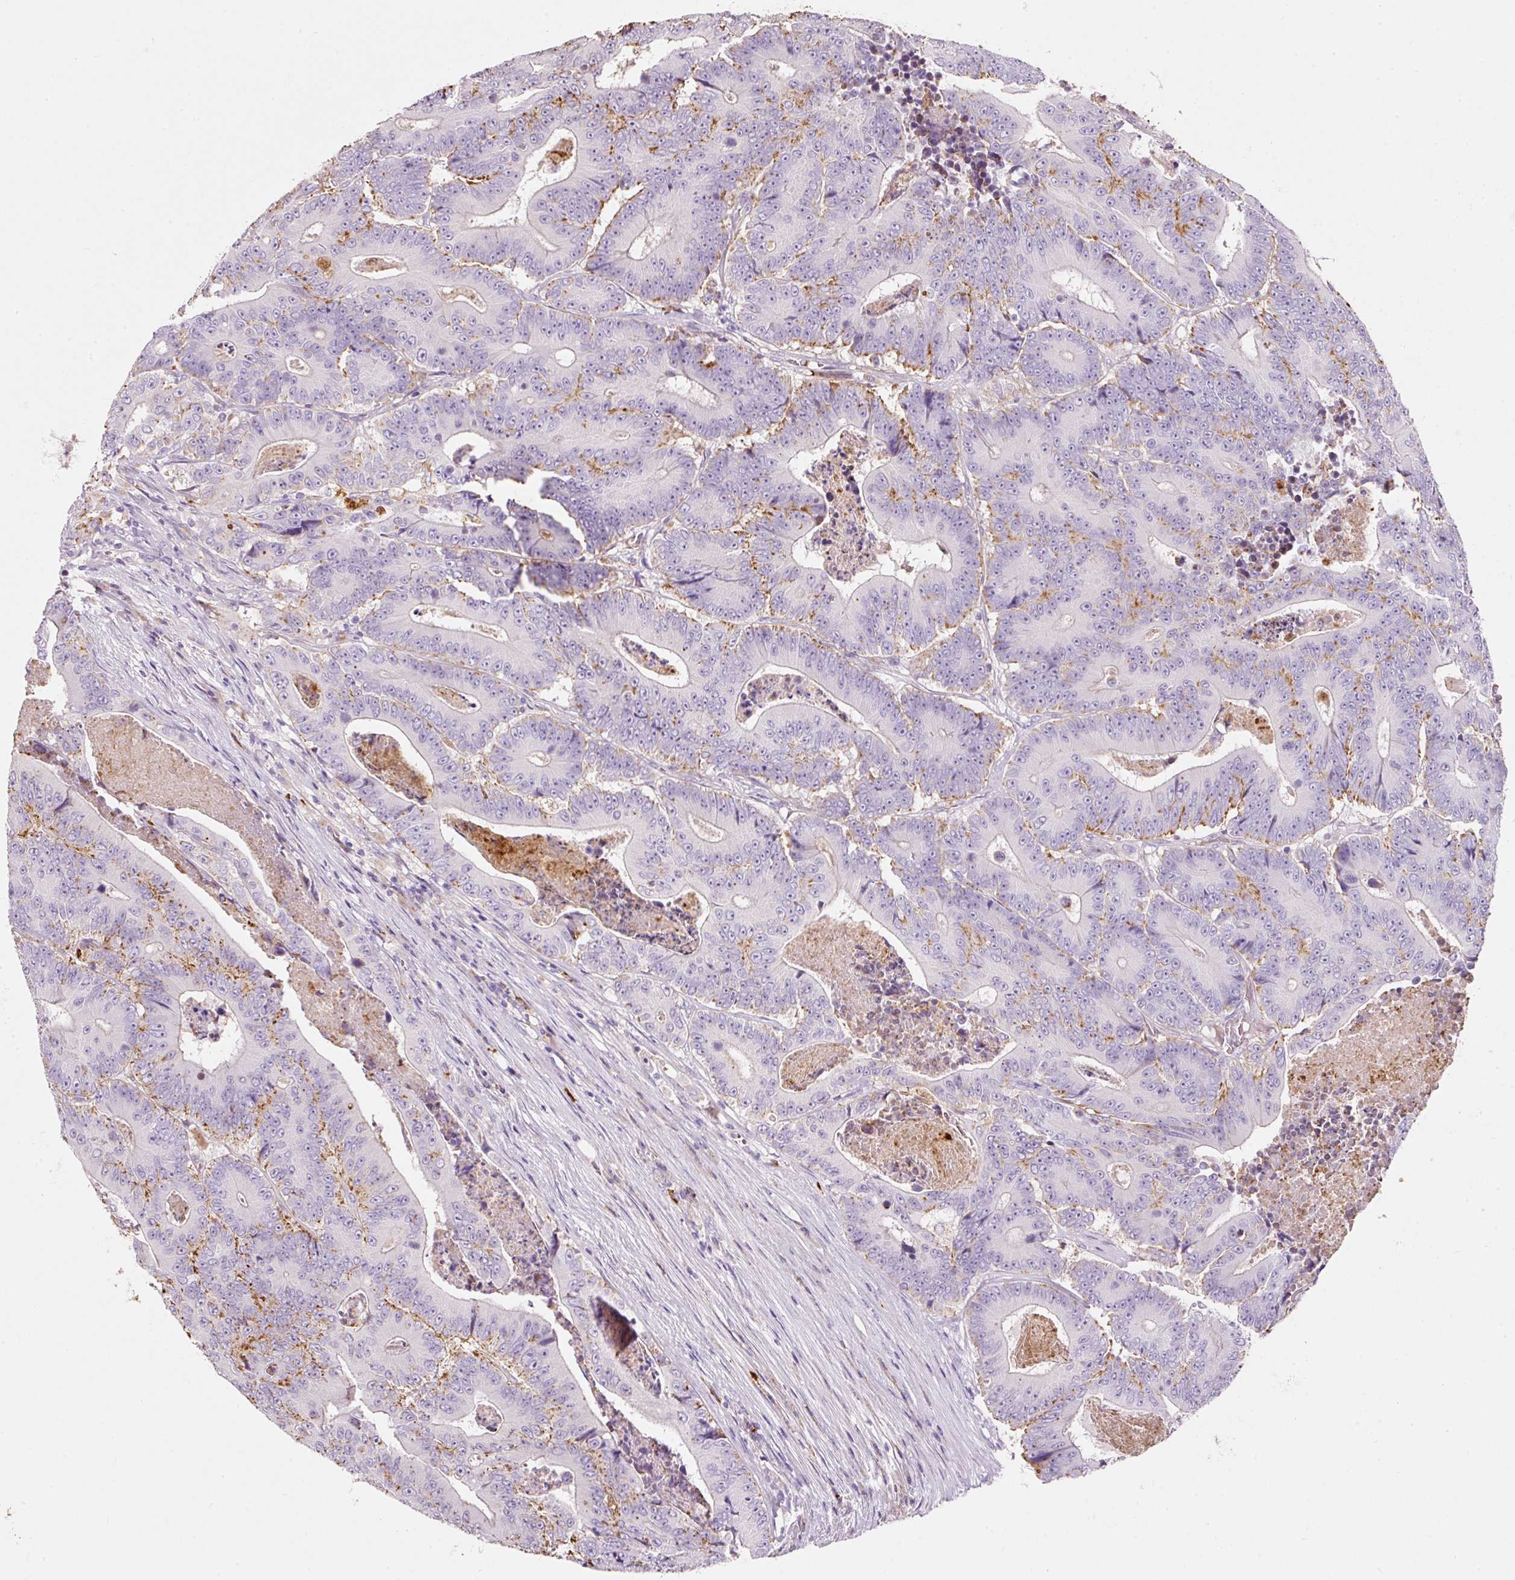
{"staining": {"intensity": "moderate", "quantity": "<25%", "location": "cytoplasmic/membranous"}, "tissue": "colorectal cancer", "cell_type": "Tumor cells", "image_type": "cancer", "snomed": [{"axis": "morphology", "description": "Adenocarcinoma, NOS"}, {"axis": "topography", "description": "Colon"}], "caption": "Approximately <25% of tumor cells in human adenocarcinoma (colorectal) show moderate cytoplasmic/membranous protein positivity as visualized by brown immunohistochemical staining.", "gene": "TMC8", "patient": {"sex": "male", "age": 83}}